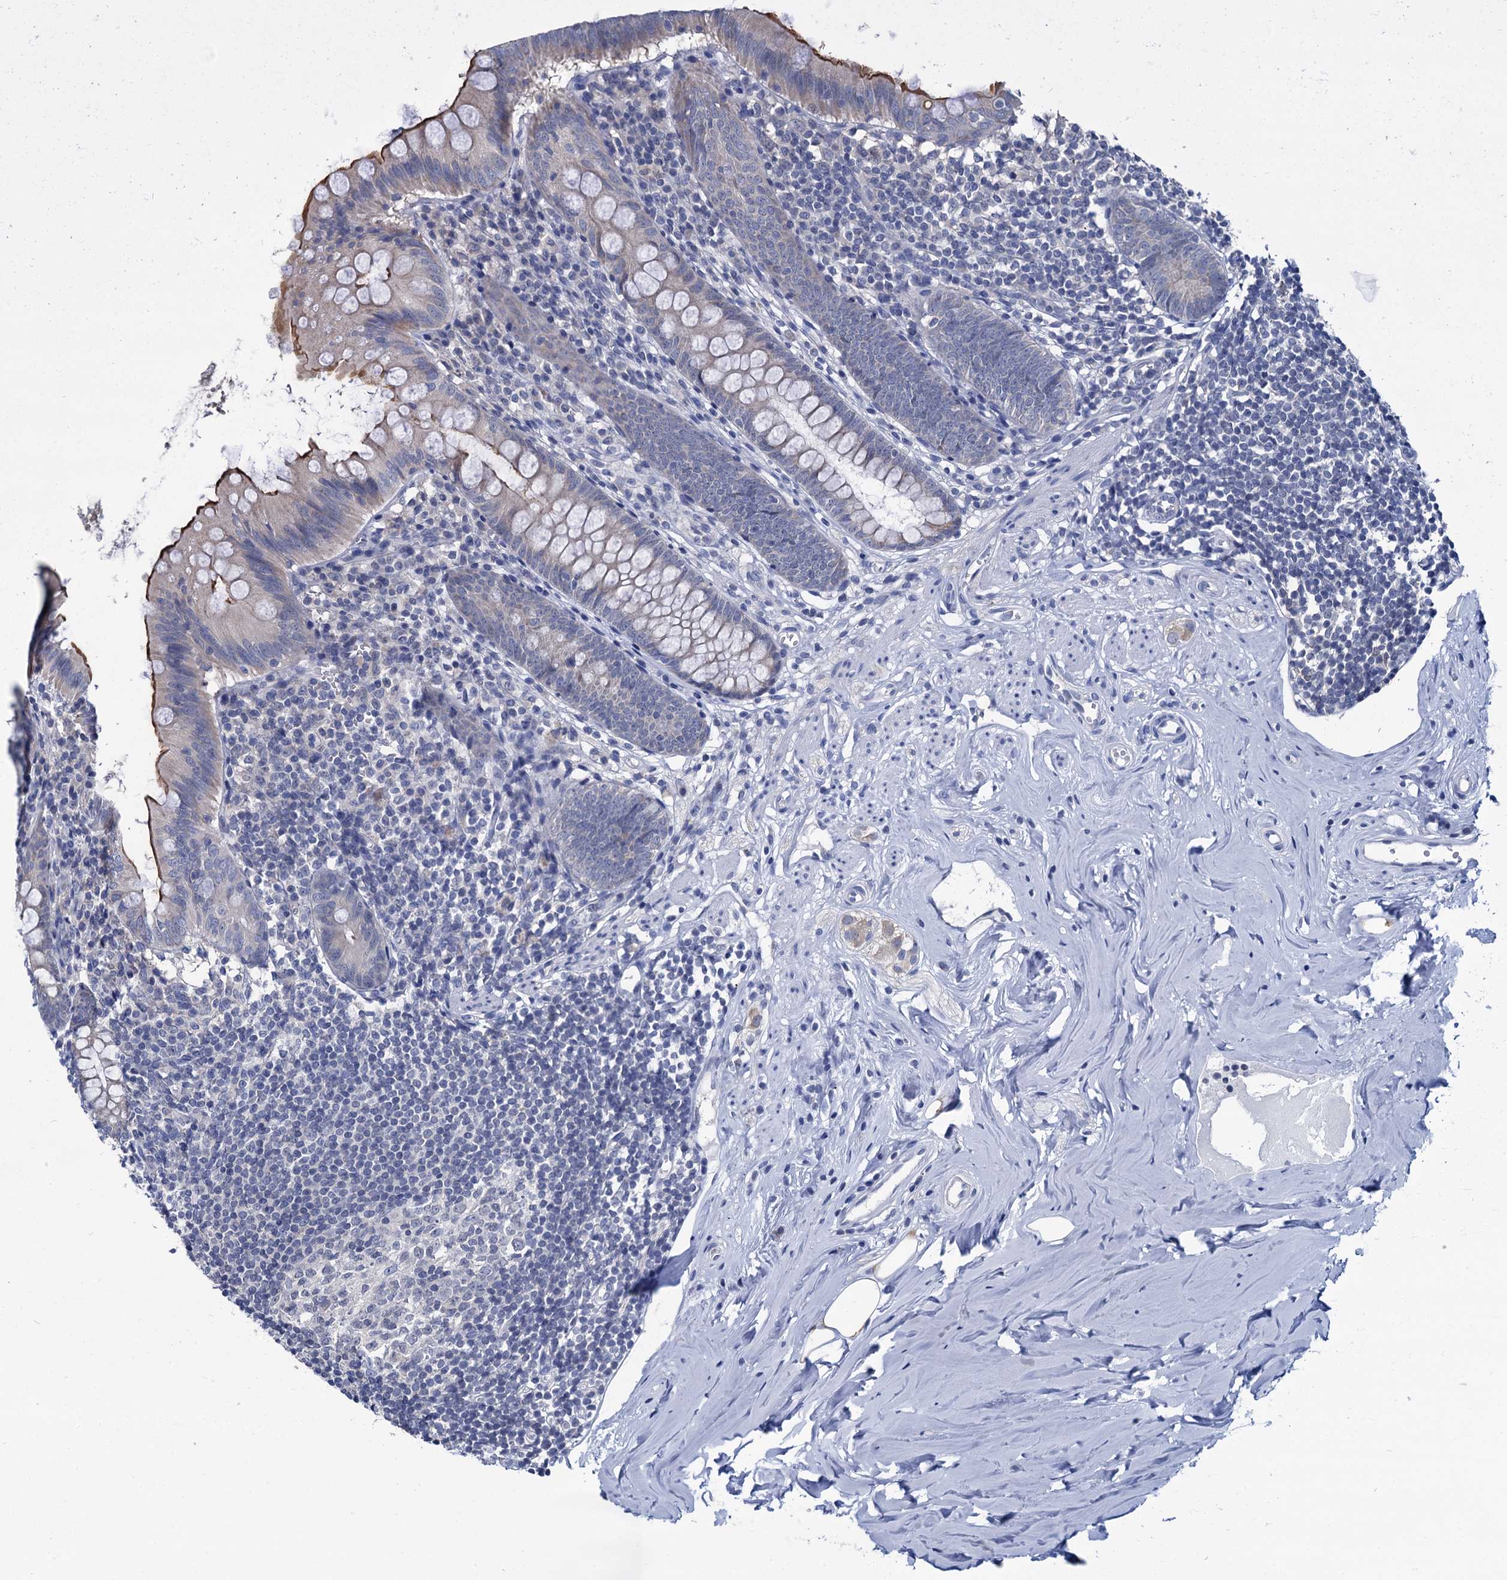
{"staining": {"intensity": "moderate", "quantity": "<25%", "location": "cytoplasmic/membranous"}, "tissue": "appendix", "cell_type": "Glandular cells", "image_type": "normal", "snomed": [{"axis": "morphology", "description": "Normal tissue, NOS"}, {"axis": "topography", "description": "Appendix"}], "caption": "Benign appendix demonstrates moderate cytoplasmic/membranous staining in about <25% of glandular cells Nuclei are stained in blue..", "gene": "MIOX", "patient": {"sex": "female", "age": 51}}